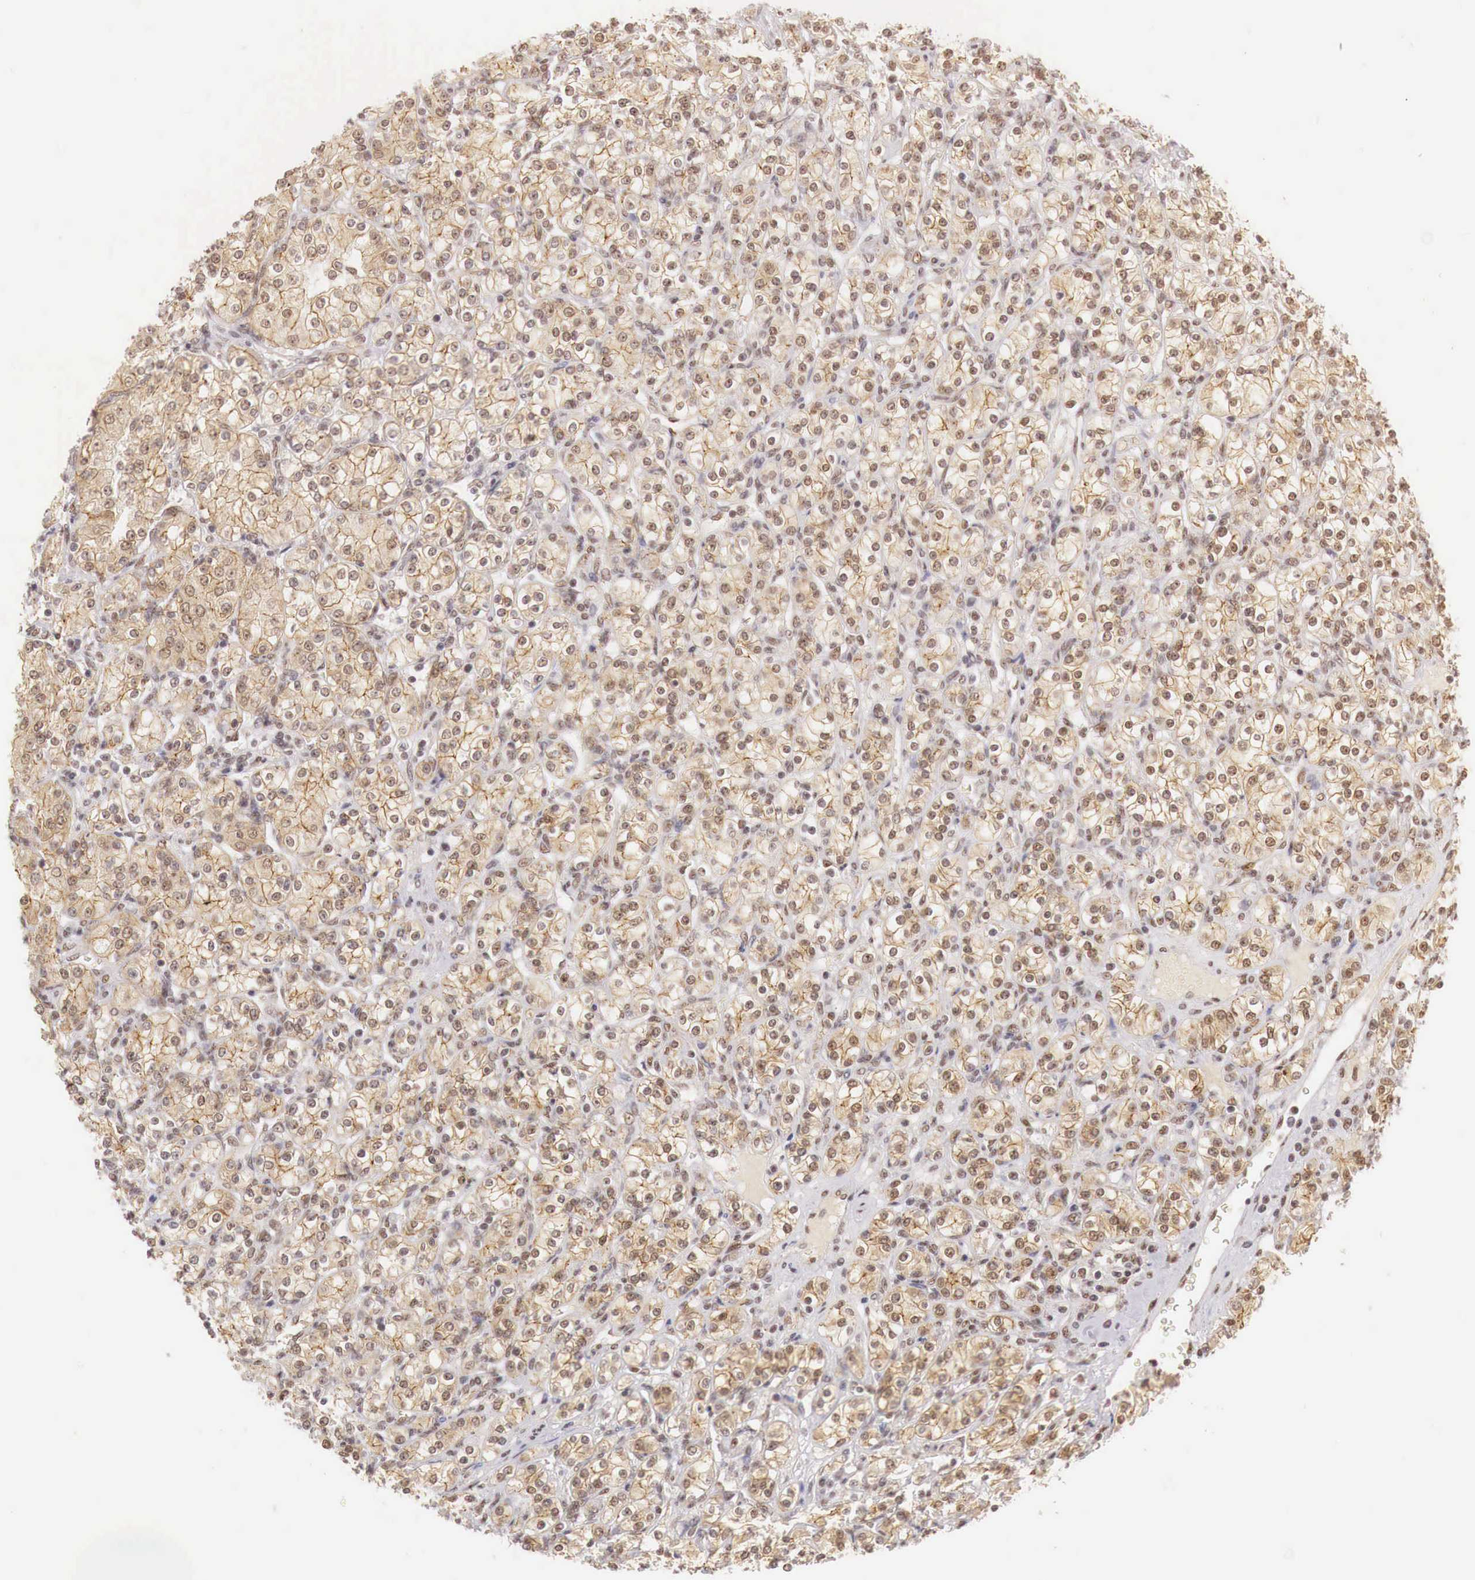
{"staining": {"intensity": "moderate", "quantity": ">75%", "location": "cytoplasmic/membranous,nuclear"}, "tissue": "renal cancer", "cell_type": "Tumor cells", "image_type": "cancer", "snomed": [{"axis": "morphology", "description": "Adenocarcinoma, NOS"}, {"axis": "topography", "description": "Kidney"}], "caption": "This photomicrograph demonstrates renal cancer (adenocarcinoma) stained with immunohistochemistry to label a protein in brown. The cytoplasmic/membranous and nuclear of tumor cells show moderate positivity for the protein. Nuclei are counter-stained blue.", "gene": "GPKOW", "patient": {"sex": "male", "age": 77}}